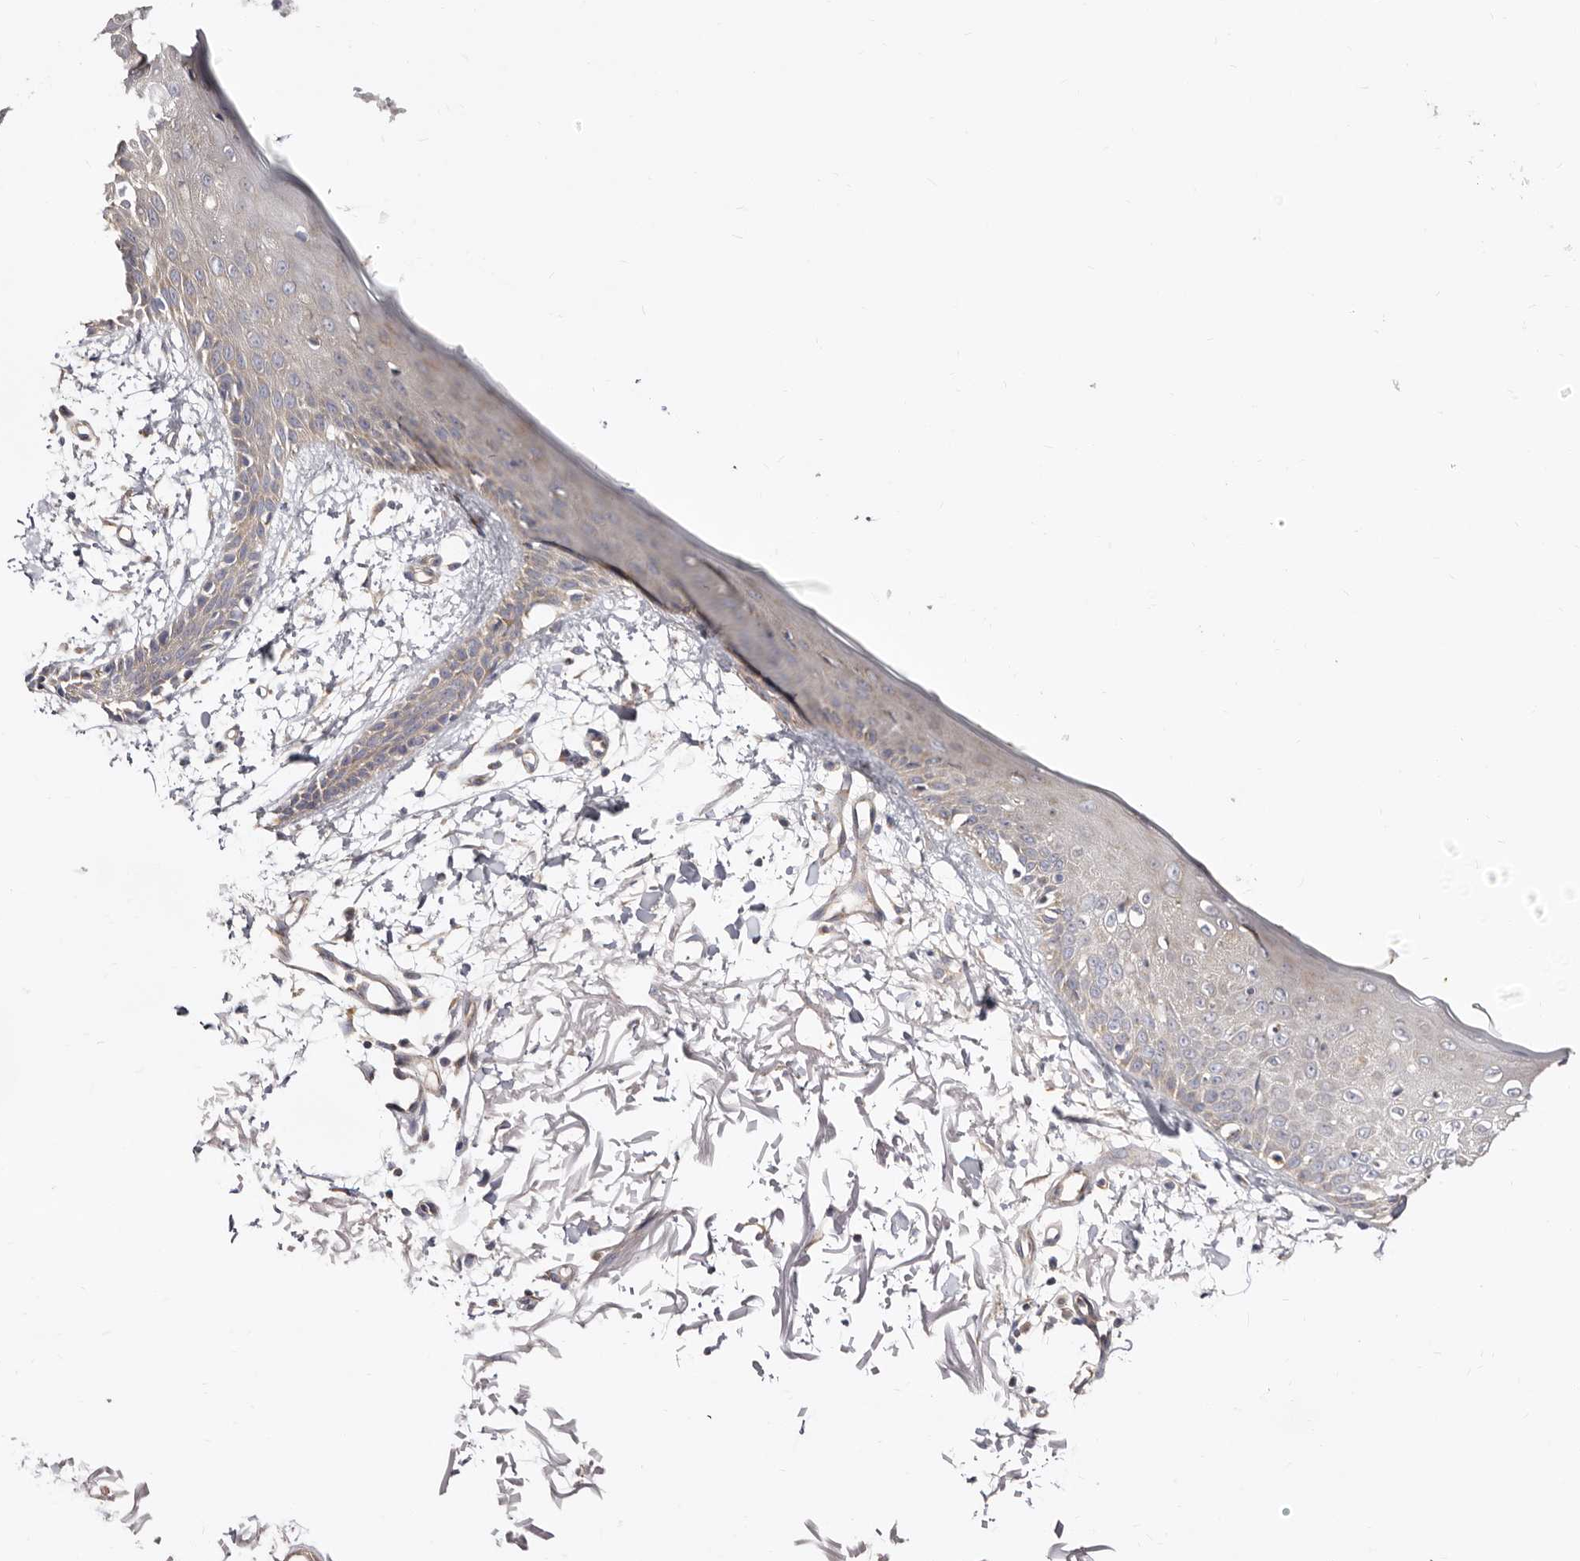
{"staining": {"intensity": "negative", "quantity": "none", "location": "none"}, "tissue": "skin", "cell_type": "Fibroblasts", "image_type": "normal", "snomed": [{"axis": "morphology", "description": "Normal tissue, NOS"}, {"axis": "morphology", "description": "Squamous cell carcinoma, NOS"}, {"axis": "topography", "description": "Skin"}, {"axis": "topography", "description": "Peripheral nerve tissue"}], "caption": "Image shows no protein staining in fibroblasts of normal skin. The staining was performed using DAB to visualize the protein expression in brown, while the nuclei were stained in blue with hematoxylin (Magnification: 20x).", "gene": "BAIAP2L1", "patient": {"sex": "male", "age": 83}}